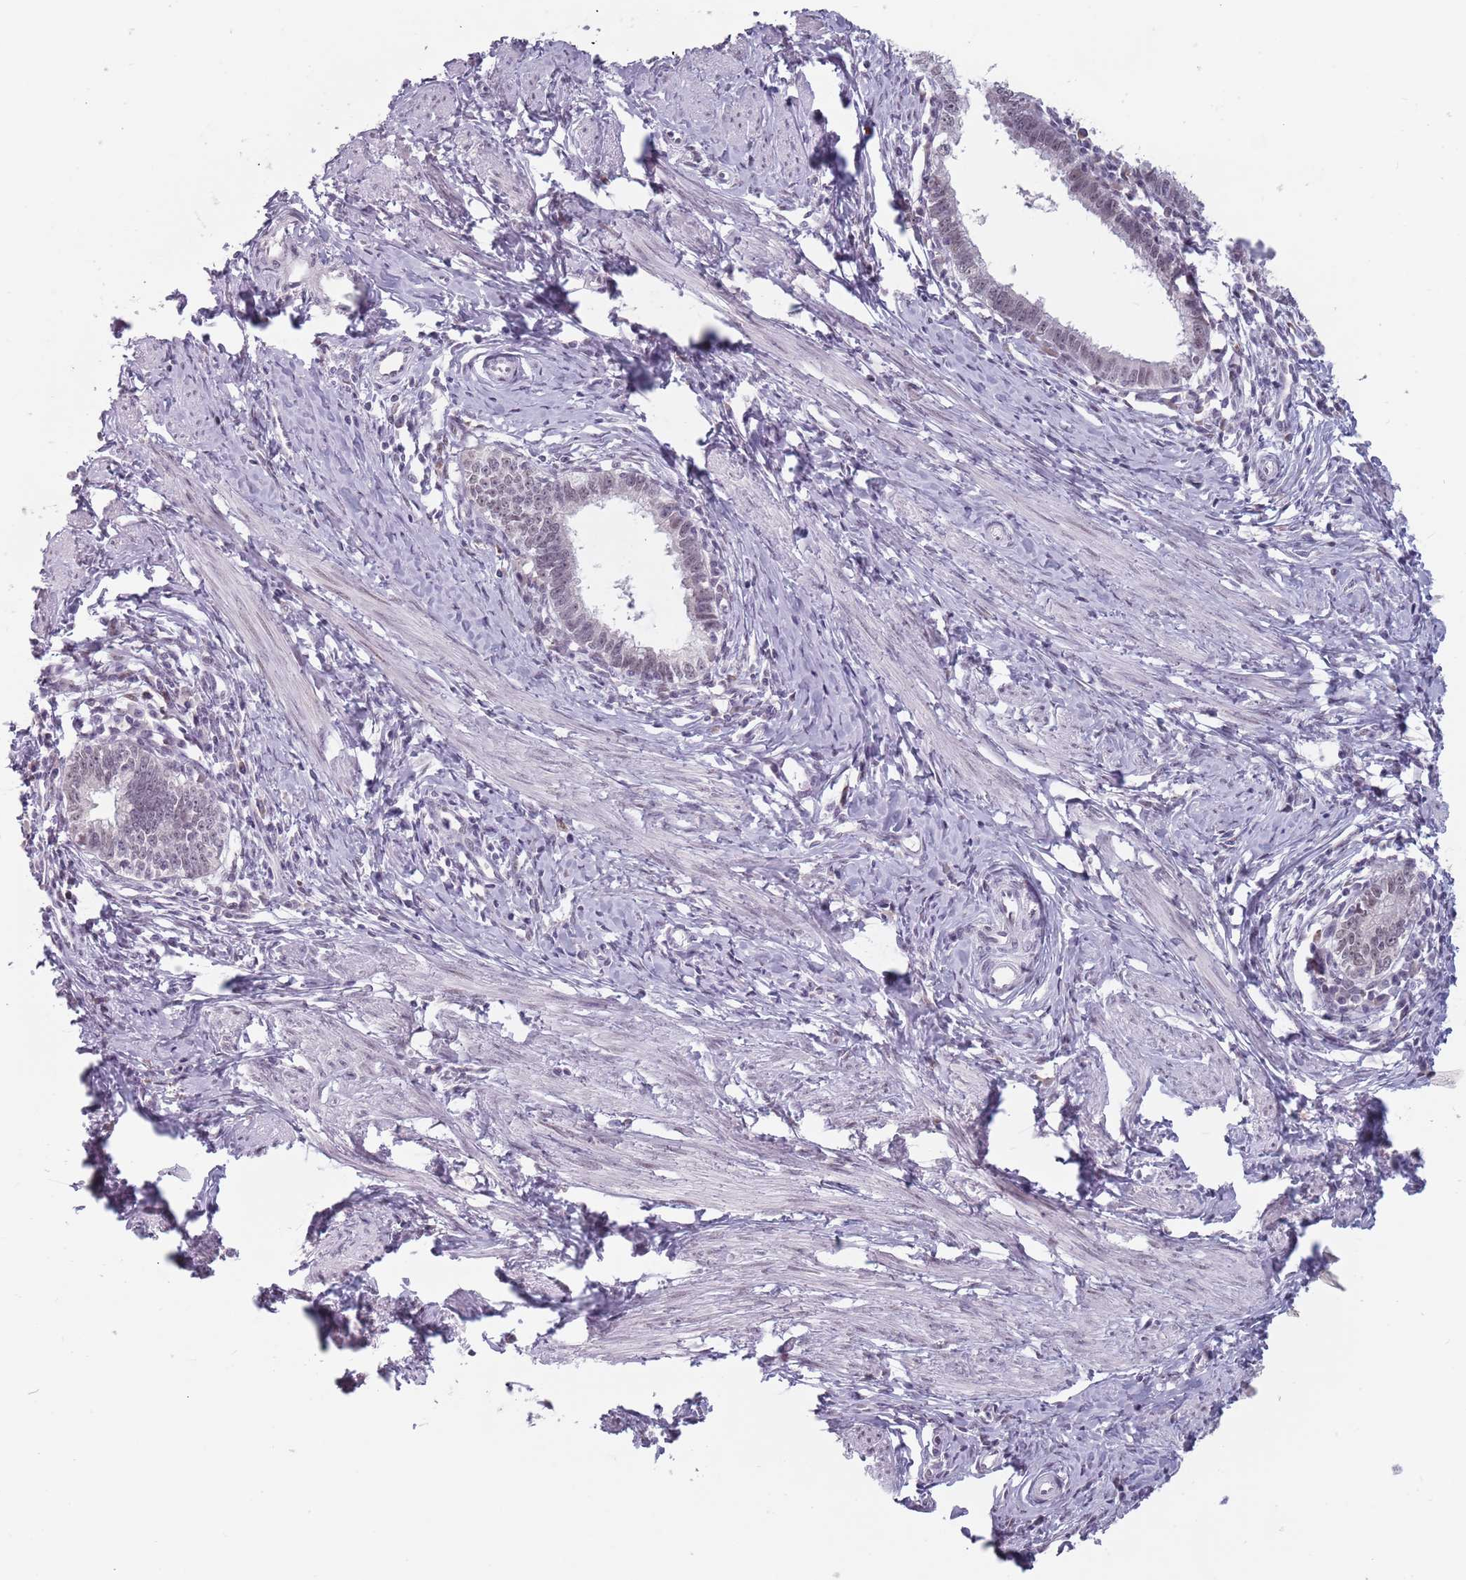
{"staining": {"intensity": "weak", "quantity": "25%-75%", "location": "nuclear"}, "tissue": "cervical cancer", "cell_type": "Tumor cells", "image_type": "cancer", "snomed": [{"axis": "morphology", "description": "Adenocarcinoma, NOS"}, {"axis": "topography", "description": "Cervix"}], "caption": "Immunohistochemistry (IHC) staining of cervical cancer (adenocarcinoma), which shows low levels of weak nuclear positivity in about 25%-75% of tumor cells indicating weak nuclear protein staining. The staining was performed using DAB (3,3'-diaminobenzidine) (brown) for protein detection and nuclei were counterstained in hematoxylin (blue).", "gene": "PTCHD1", "patient": {"sex": "female", "age": 36}}